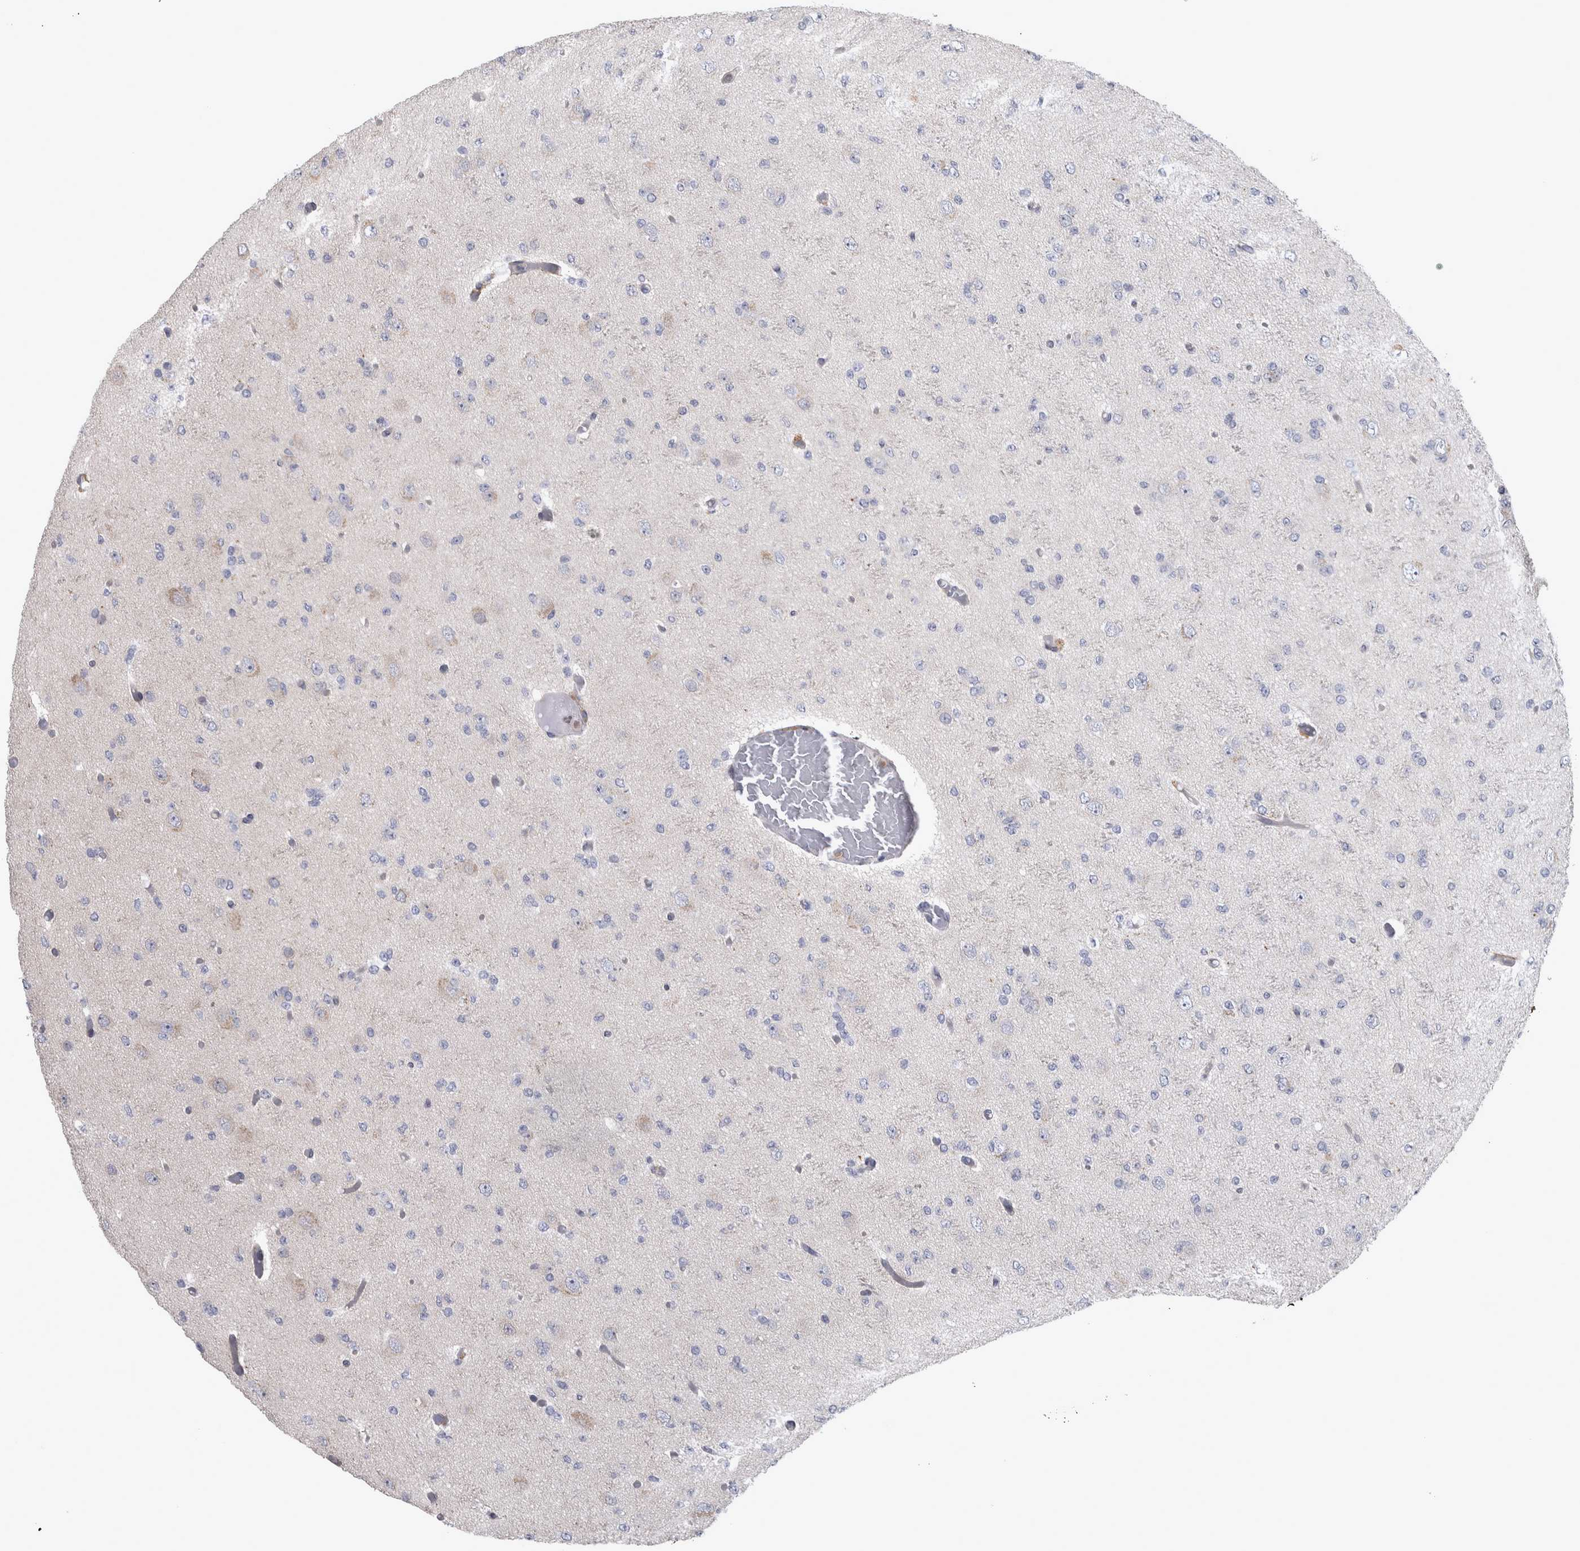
{"staining": {"intensity": "negative", "quantity": "none", "location": "none"}, "tissue": "glioma", "cell_type": "Tumor cells", "image_type": "cancer", "snomed": [{"axis": "morphology", "description": "Glioma, malignant, Low grade"}, {"axis": "topography", "description": "Brain"}], "caption": "Glioma was stained to show a protein in brown. There is no significant staining in tumor cells. The staining was performed using DAB (3,3'-diaminobenzidine) to visualize the protein expression in brown, while the nuclei were stained in blue with hematoxylin (Magnification: 20x).", "gene": "PRKCI", "patient": {"sex": "female", "age": 22}}